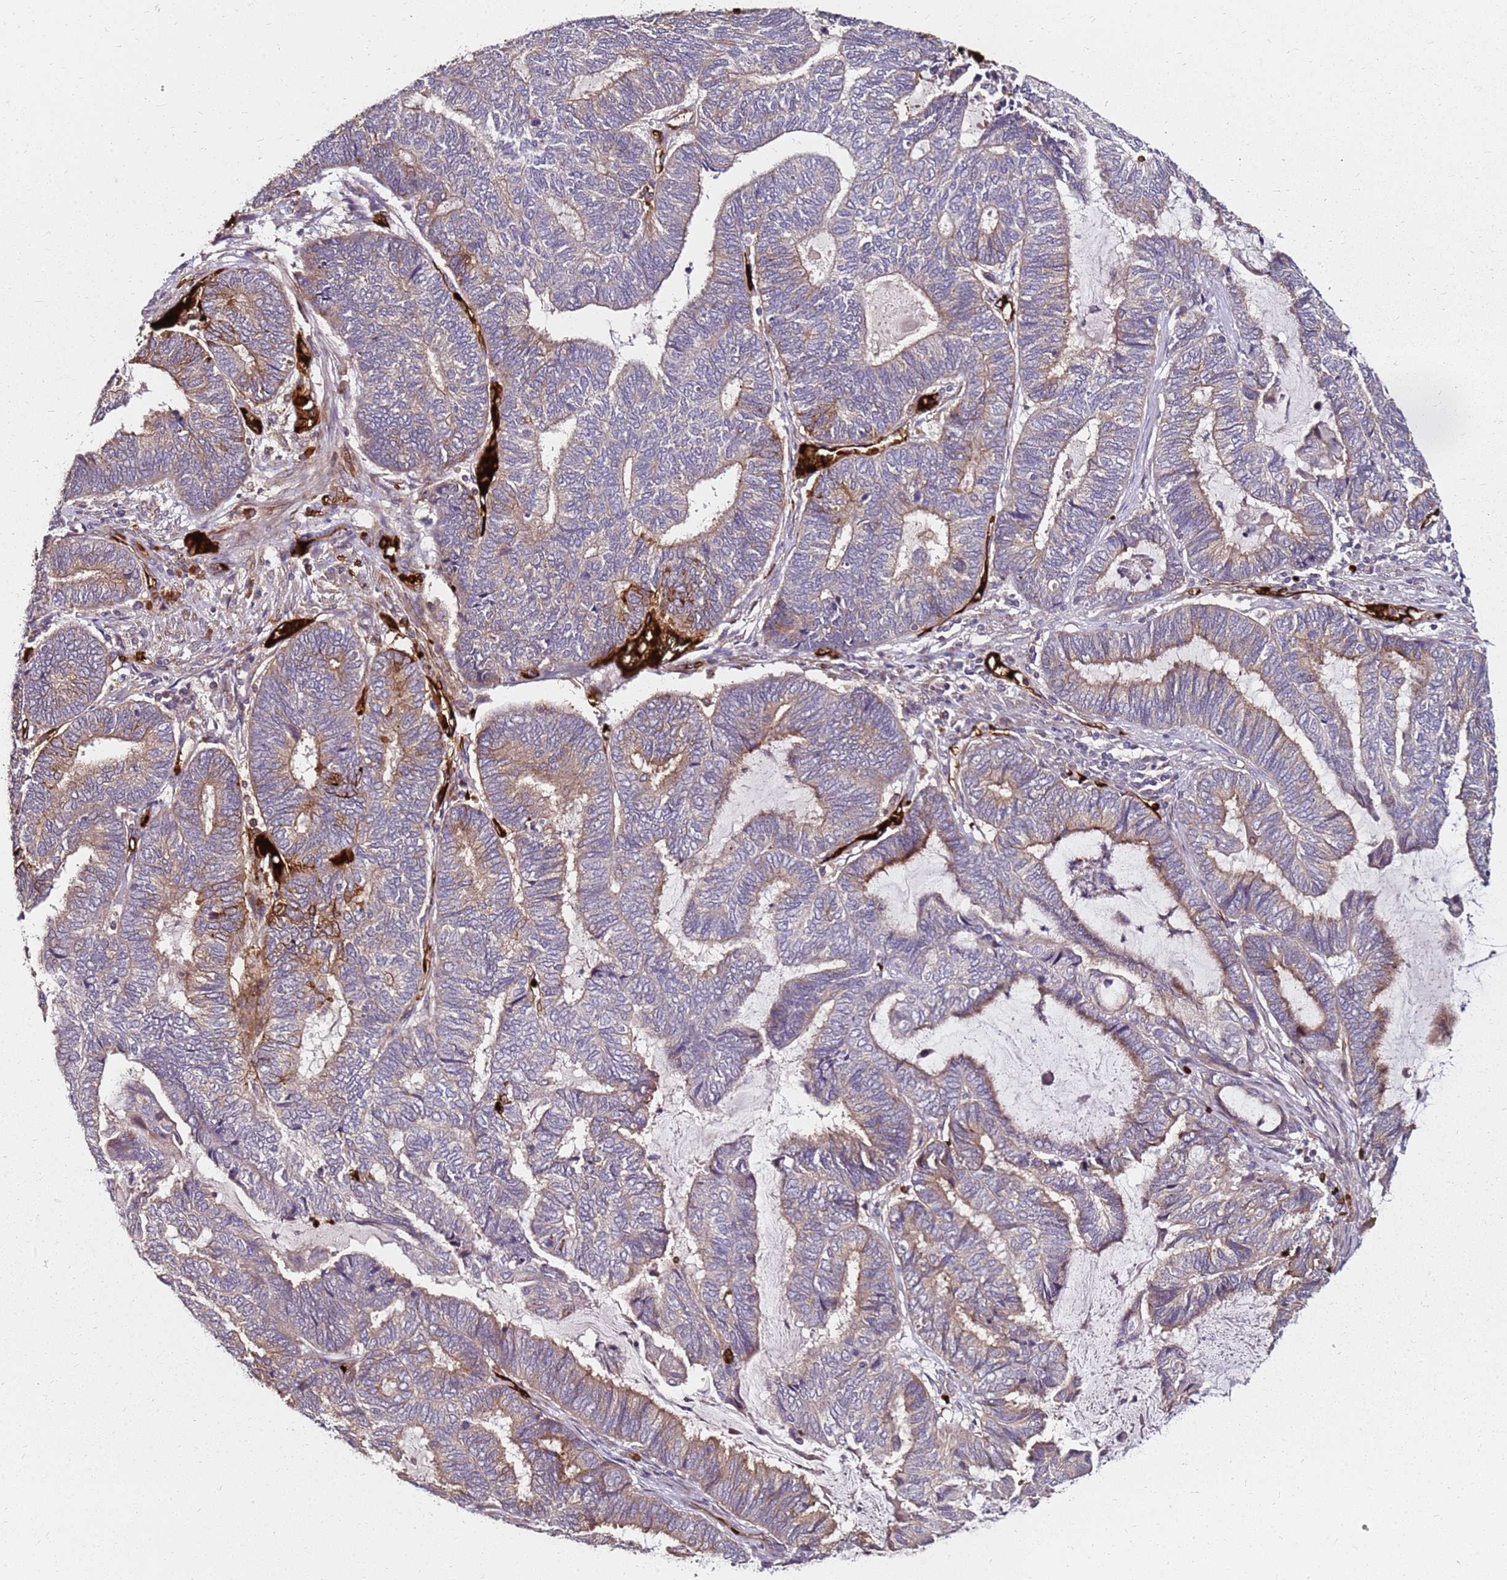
{"staining": {"intensity": "weak", "quantity": "25%-75%", "location": "cytoplasmic/membranous"}, "tissue": "endometrial cancer", "cell_type": "Tumor cells", "image_type": "cancer", "snomed": [{"axis": "morphology", "description": "Adenocarcinoma, NOS"}, {"axis": "topography", "description": "Uterus"}, {"axis": "topography", "description": "Endometrium"}], "caption": "The immunohistochemical stain shows weak cytoplasmic/membranous expression in tumor cells of endometrial cancer (adenocarcinoma) tissue. (Brightfield microscopy of DAB IHC at high magnification).", "gene": "RNF11", "patient": {"sex": "female", "age": 70}}